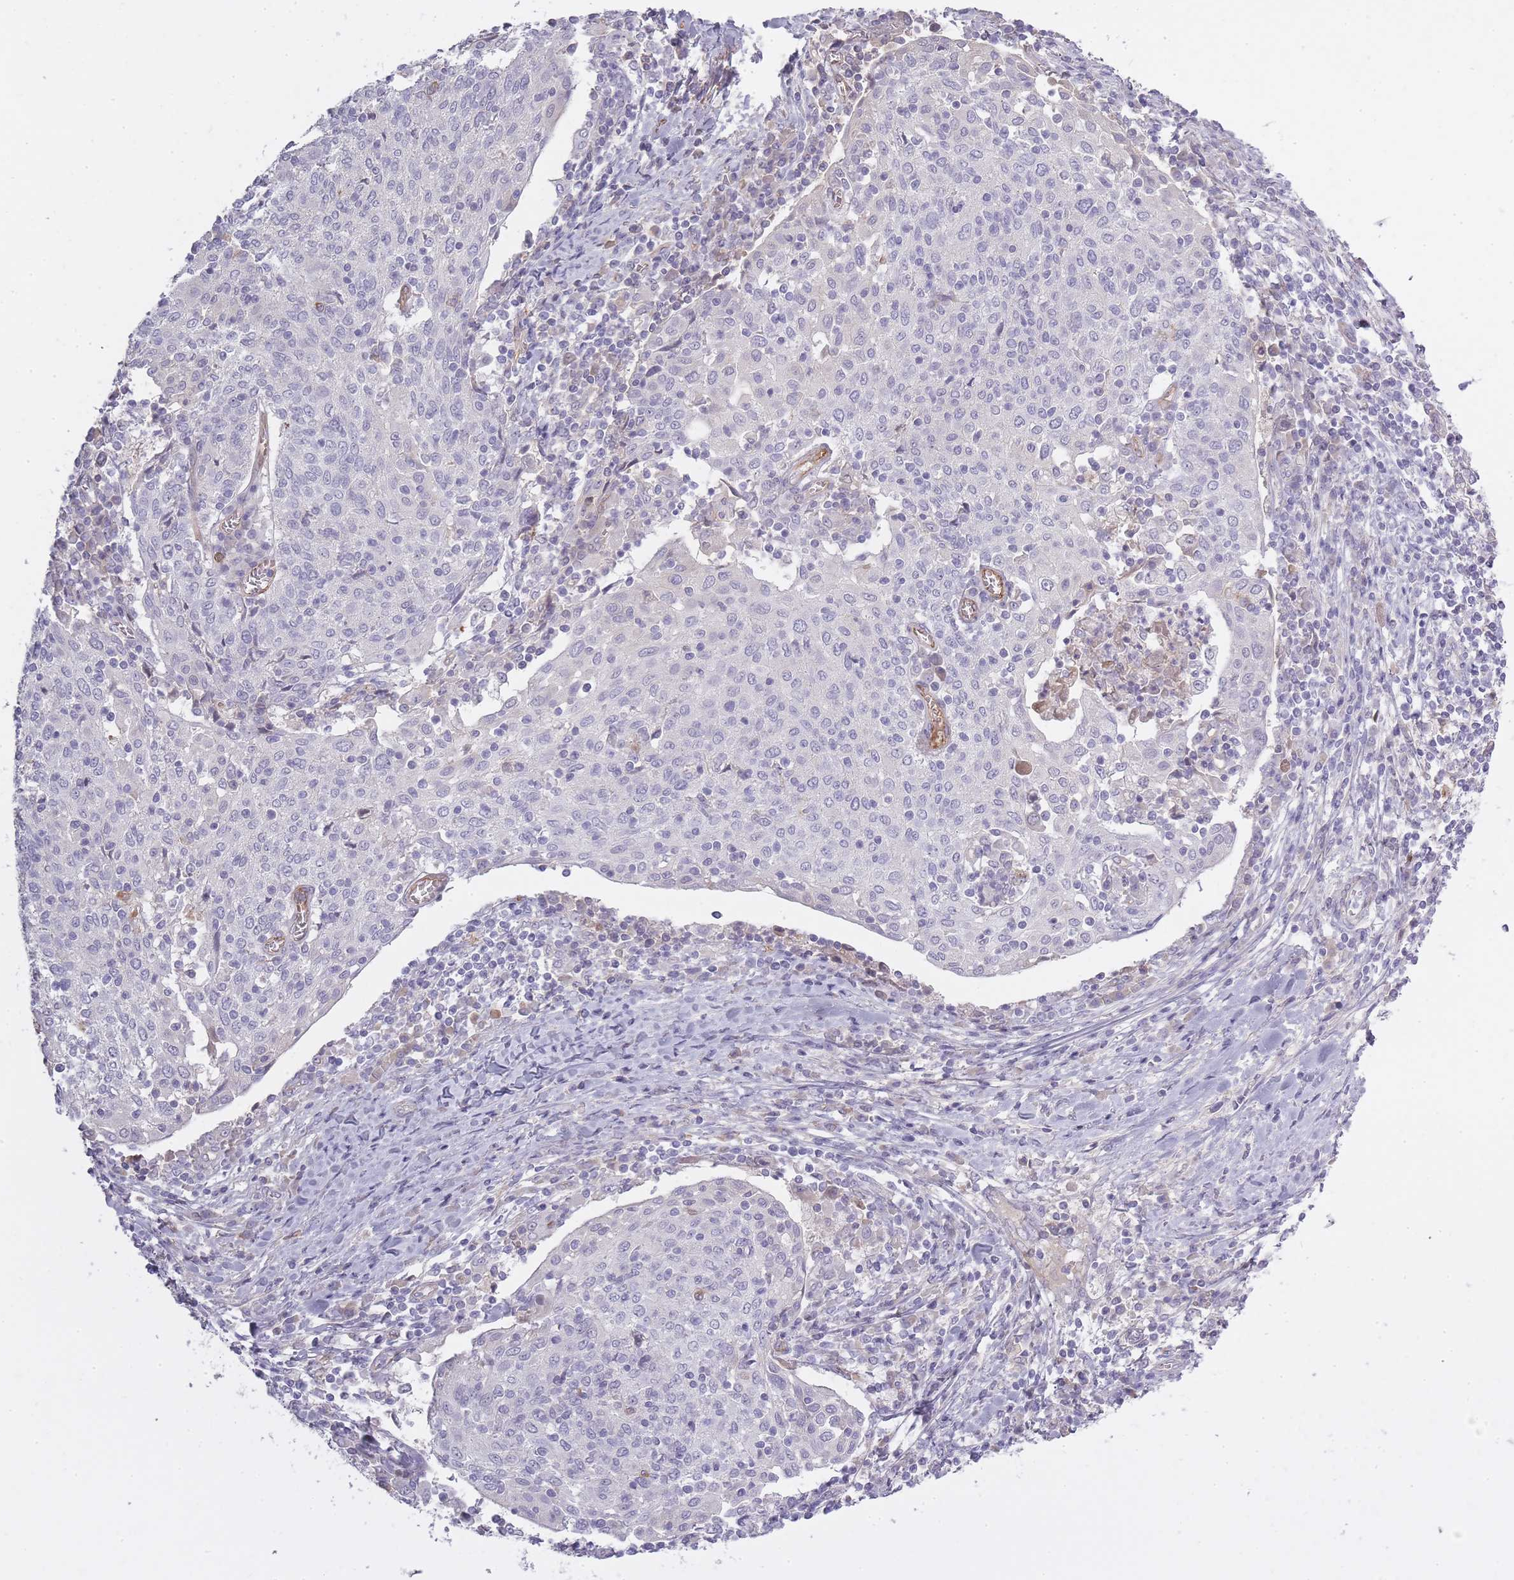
{"staining": {"intensity": "negative", "quantity": "none", "location": "none"}, "tissue": "cervical cancer", "cell_type": "Tumor cells", "image_type": "cancer", "snomed": [{"axis": "morphology", "description": "Squamous cell carcinoma, NOS"}, {"axis": "topography", "description": "Cervix"}], "caption": "Cervical cancer (squamous cell carcinoma) was stained to show a protein in brown. There is no significant positivity in tumor cells.", "gene": "SLC8A2", "patient": {"sex": "female", "age": 52}}